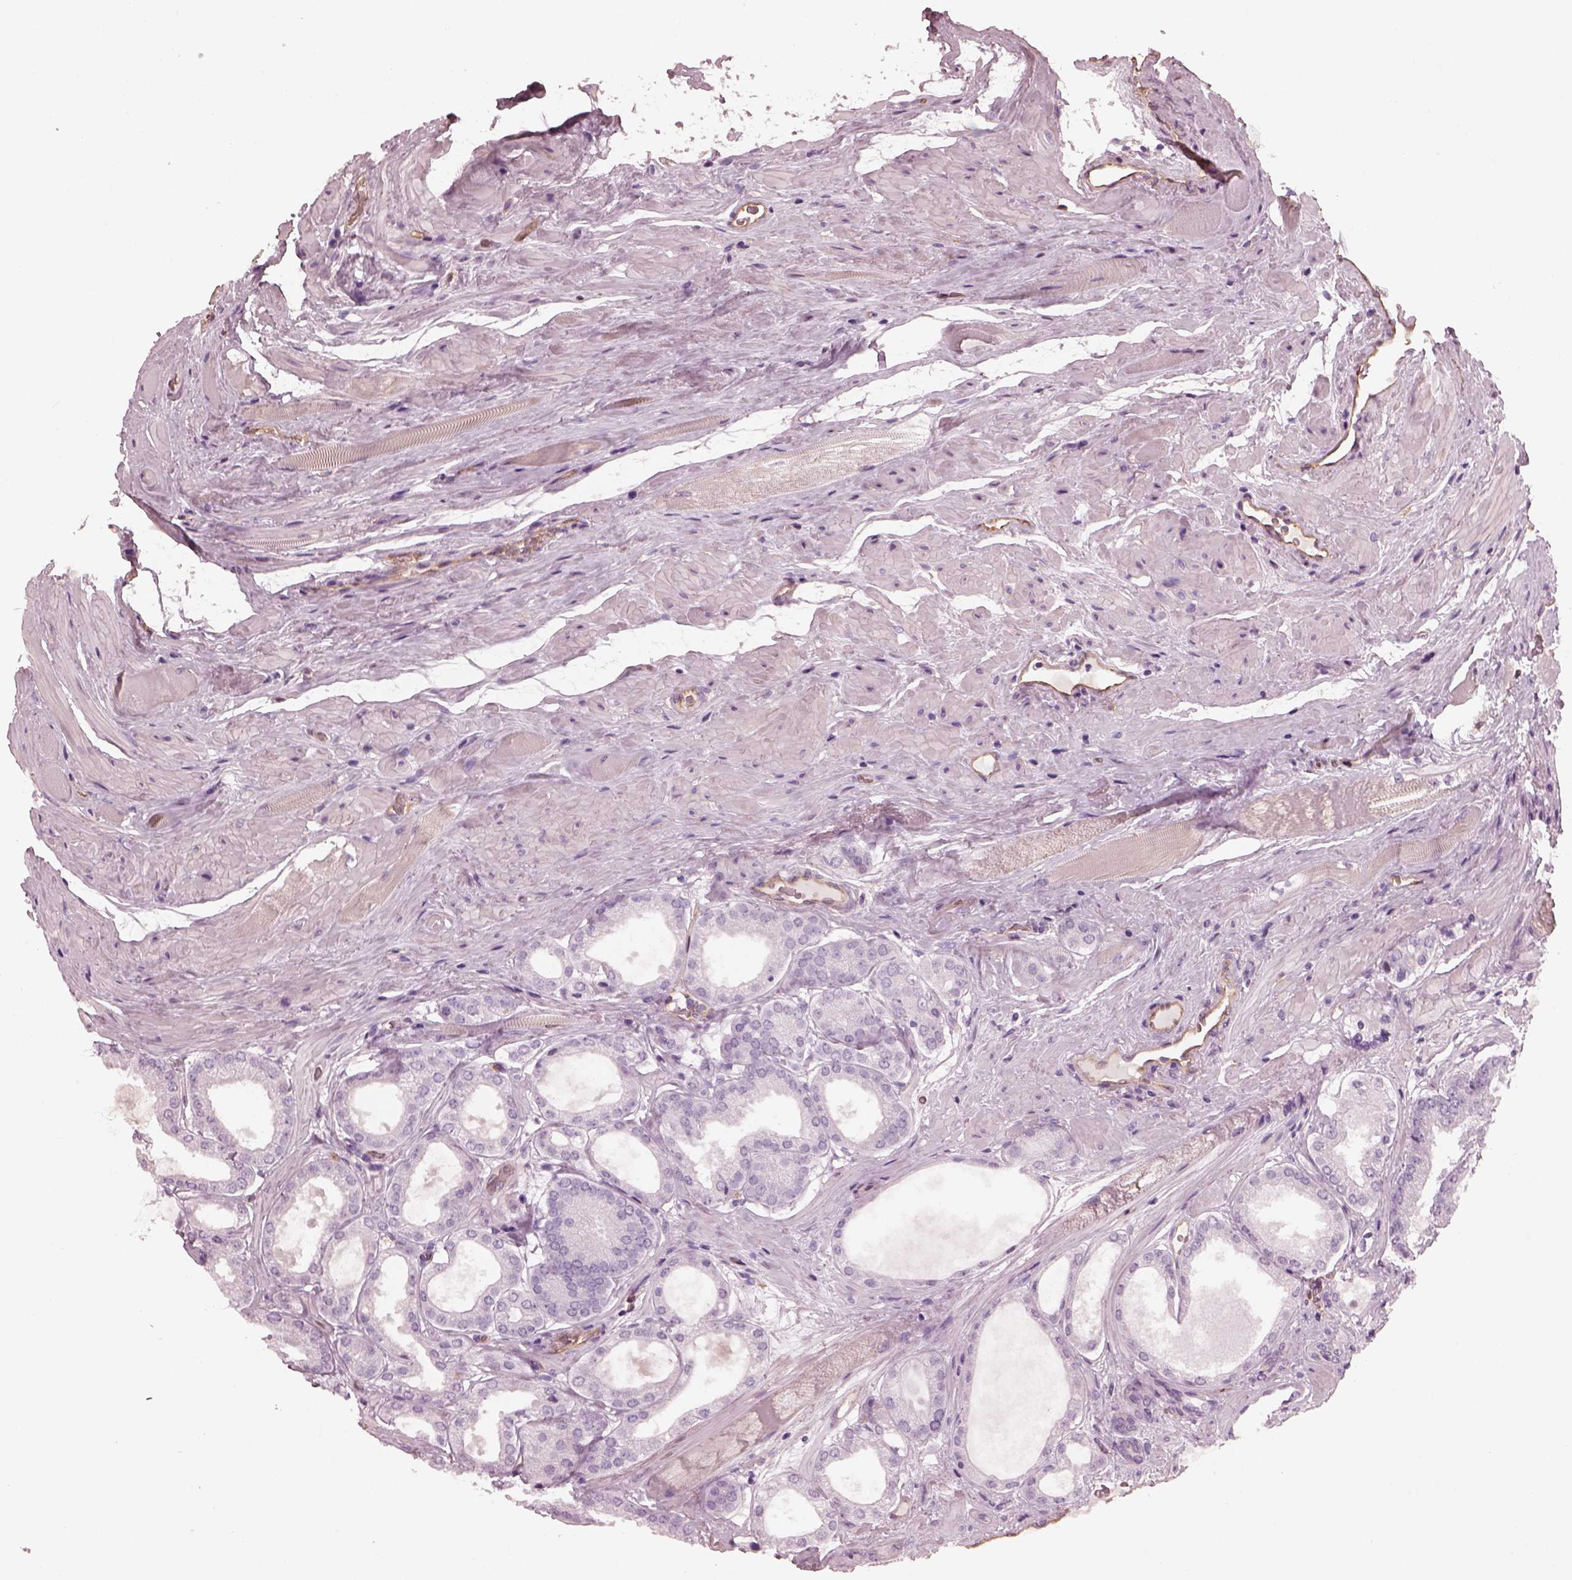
{"staining": {"intensity": "negative", "quantity": "none", "location": "none"}, "tissue": "prostate cancer", "cell_type": "Tumor cells", "image_type": "cancer", "snomed": [{"axis": "morphology", "description": "Adenocarcinoma, NOS"}, {"axis": "topography", "description": "Prostate"}], "caption": "DAB immunohistochemical staining of human adenocarcinoma (prostate) exhibits no significant staining in tumor cells.", "gene": "EIF4E1B", "patient": {"sex": "male", "age": 63}}